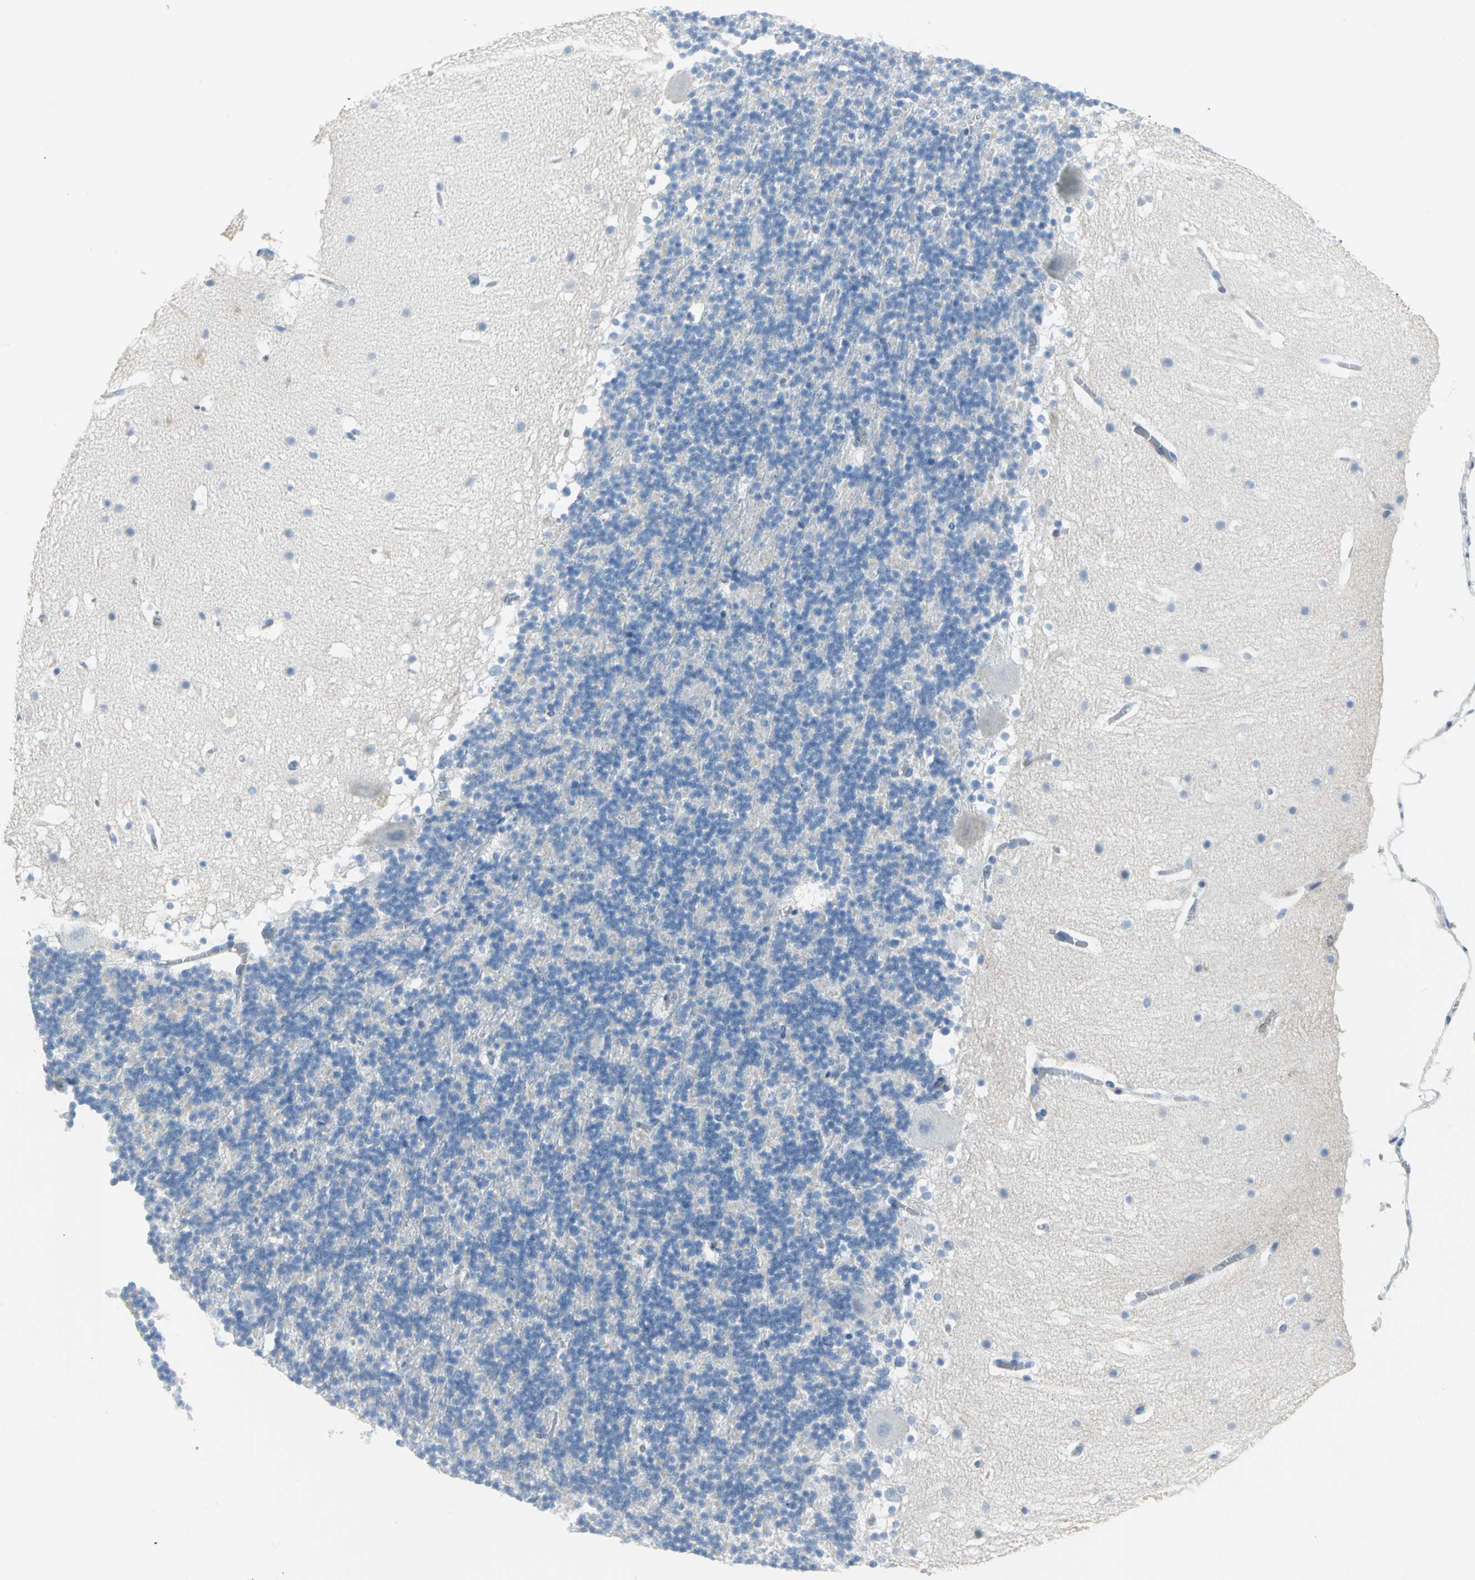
{"staining": {"intensity": "negative", "quantity": "none", "location": "none"}, "tissue": "cerebellum", "cell_type": "Cells in granular layer", "image_type": "normal", "snomed": [{"axis": "morphology", "description": "Normal tissue, NOS"}, {"axis": "topography", "description": "Cerebellum"}], "caption": "High power microscopy histopathology image of an immunohistochemistry (IHC) histopathology image of benign cerebellum, revealing no significant positivity in cells in granular layer. (DAB immunohistochemistry with hematoxylin counter stain).", "gene": "MCM3", "patient": {"sex": "male", "age": 45}}